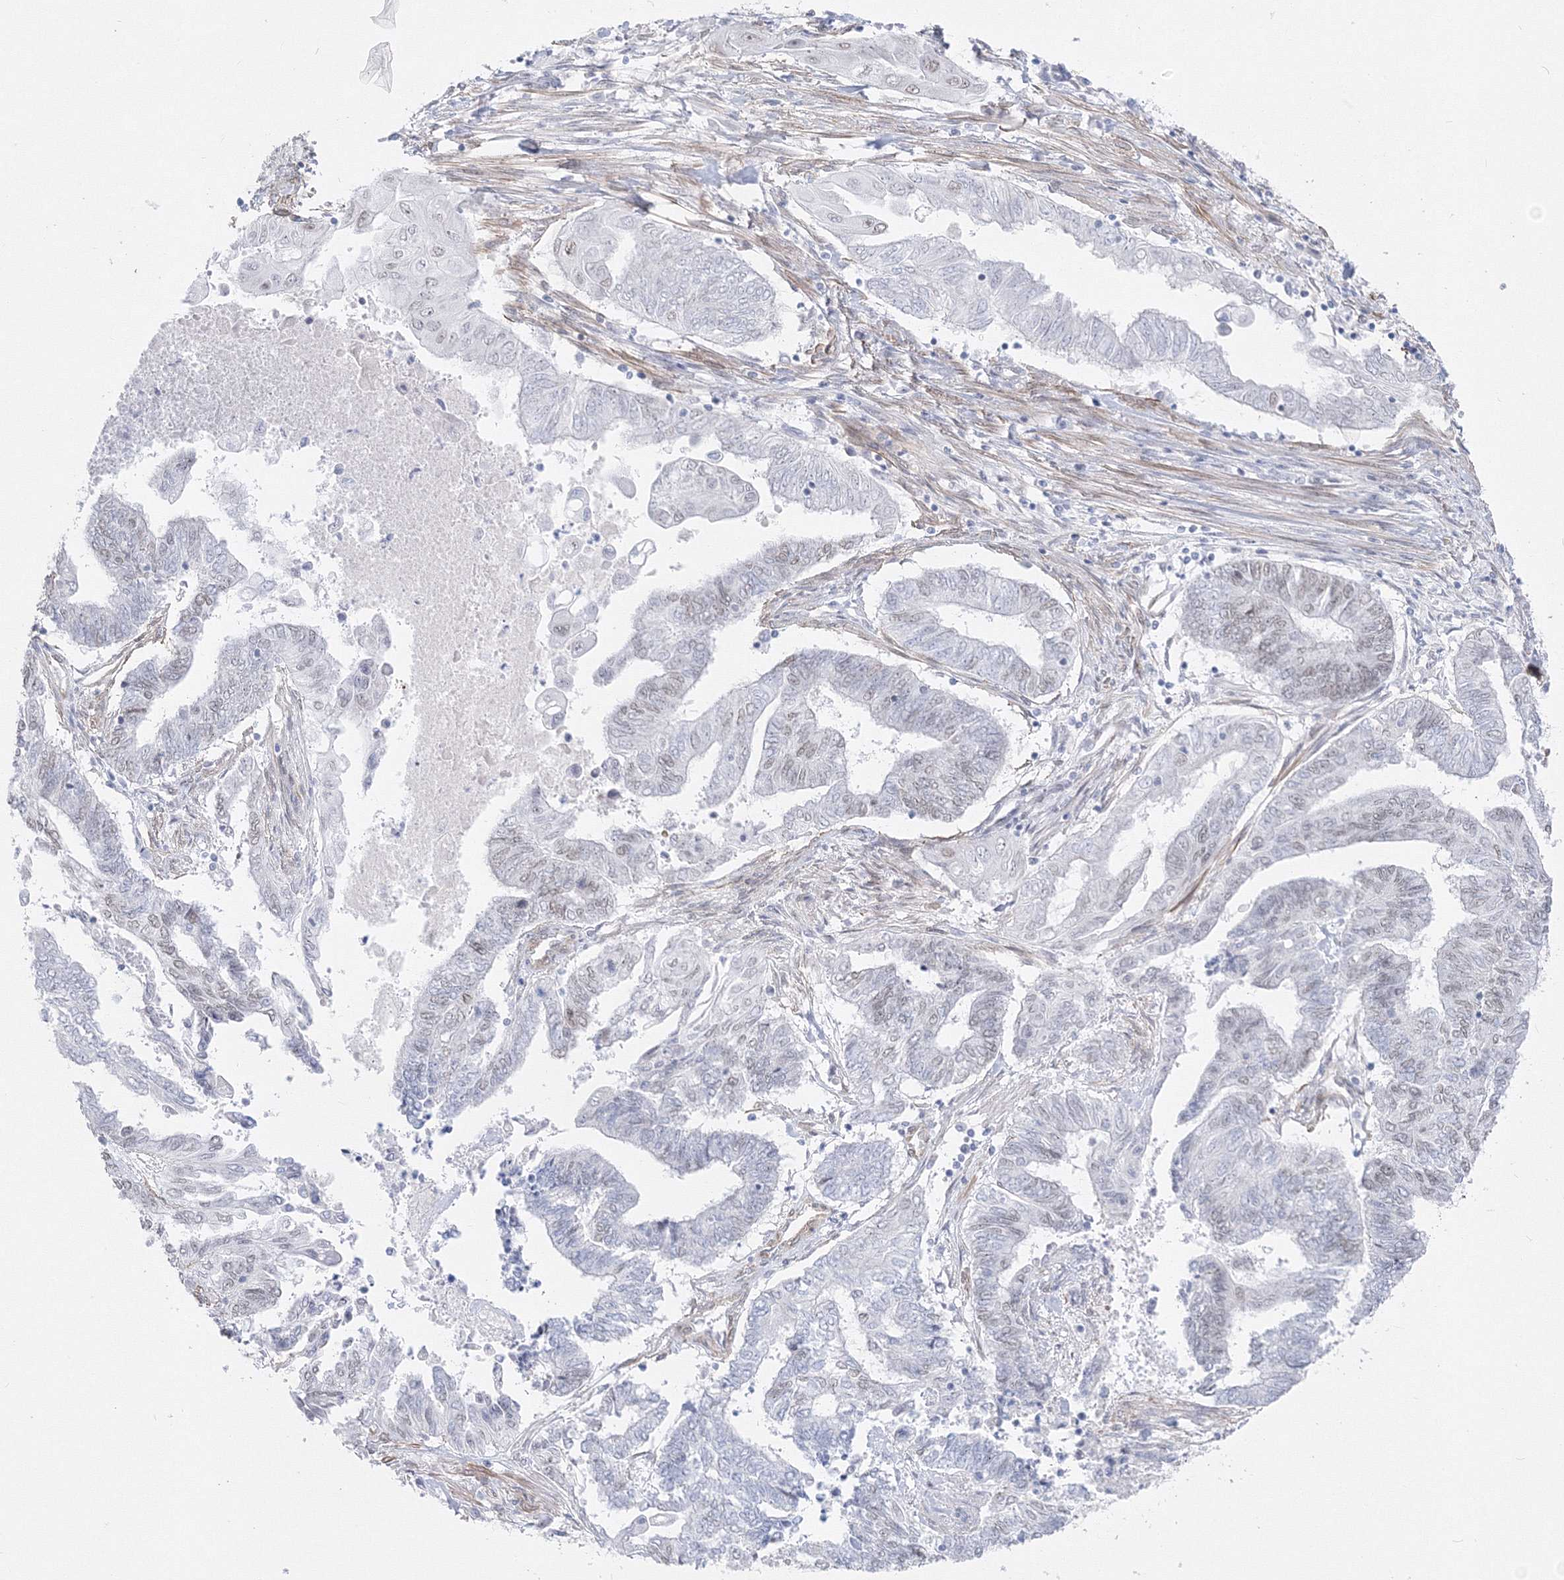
{"staining": {"intensity": "weak", "quantity": "<25%", "location": "nuclear"}, "tissue": "endometrial cancer", "cell_type": "Tumor cells", "image_type": "cancer", "snomed": [{"axis": "morphology", "description": "Adenocarcinoma, NOS"}, {"axis": "topography", "description": "Uterus"}, {"axis": "topography", "description": "Endometrium"}], "caption": "Protein analysis of endometrial cancer reveals no significant staining in tumor cells. (DAB (3,3'-diaminobenzidine) immunohistochemistry visualized using brightfield microscopy, high magnification).", "gene": "ZNF638", "patient": {"sex": "female", "age": 70}}